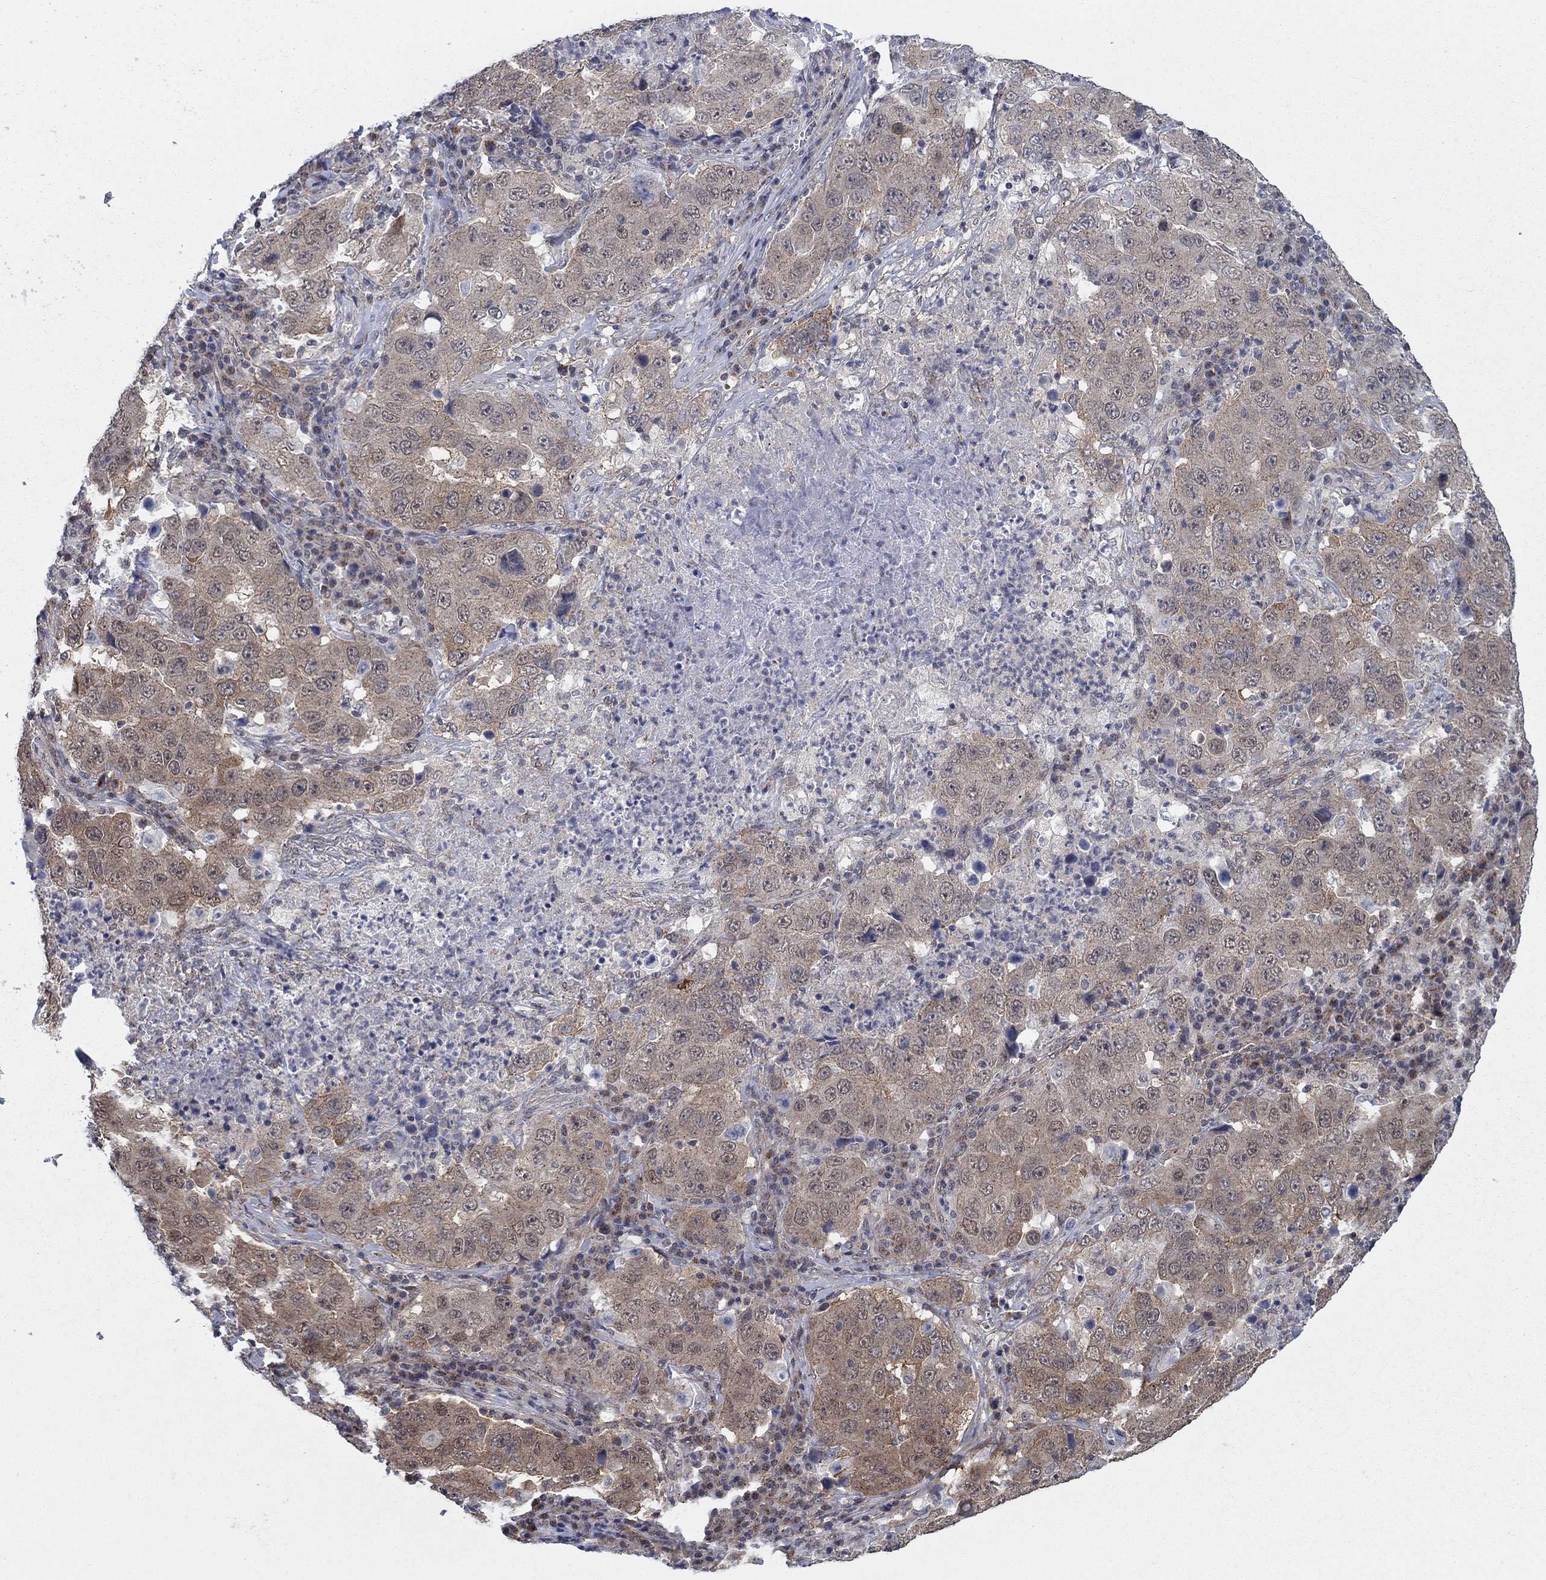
{"staining": {"intensity": "moderate", "quantity": "25%-75%", "location": "cytoplasmic/membranous"}, "tissue": "lung cancer", "cell_type": "Tumor cells", "image_type": "cancer", "snomed": [{"axis": "morphology", "description": "Adenocarcinoma, NOS"}, {"axis": "topography", "description": "Lung"}], "caption": "The immunohistochemical stain highlights moderate cytoplasmic/membranous staining in tumor cells of lung adenocarcinoma tissue.", "gene": "SH3RF1", "patient": {"sex": "male", "age": 73}}